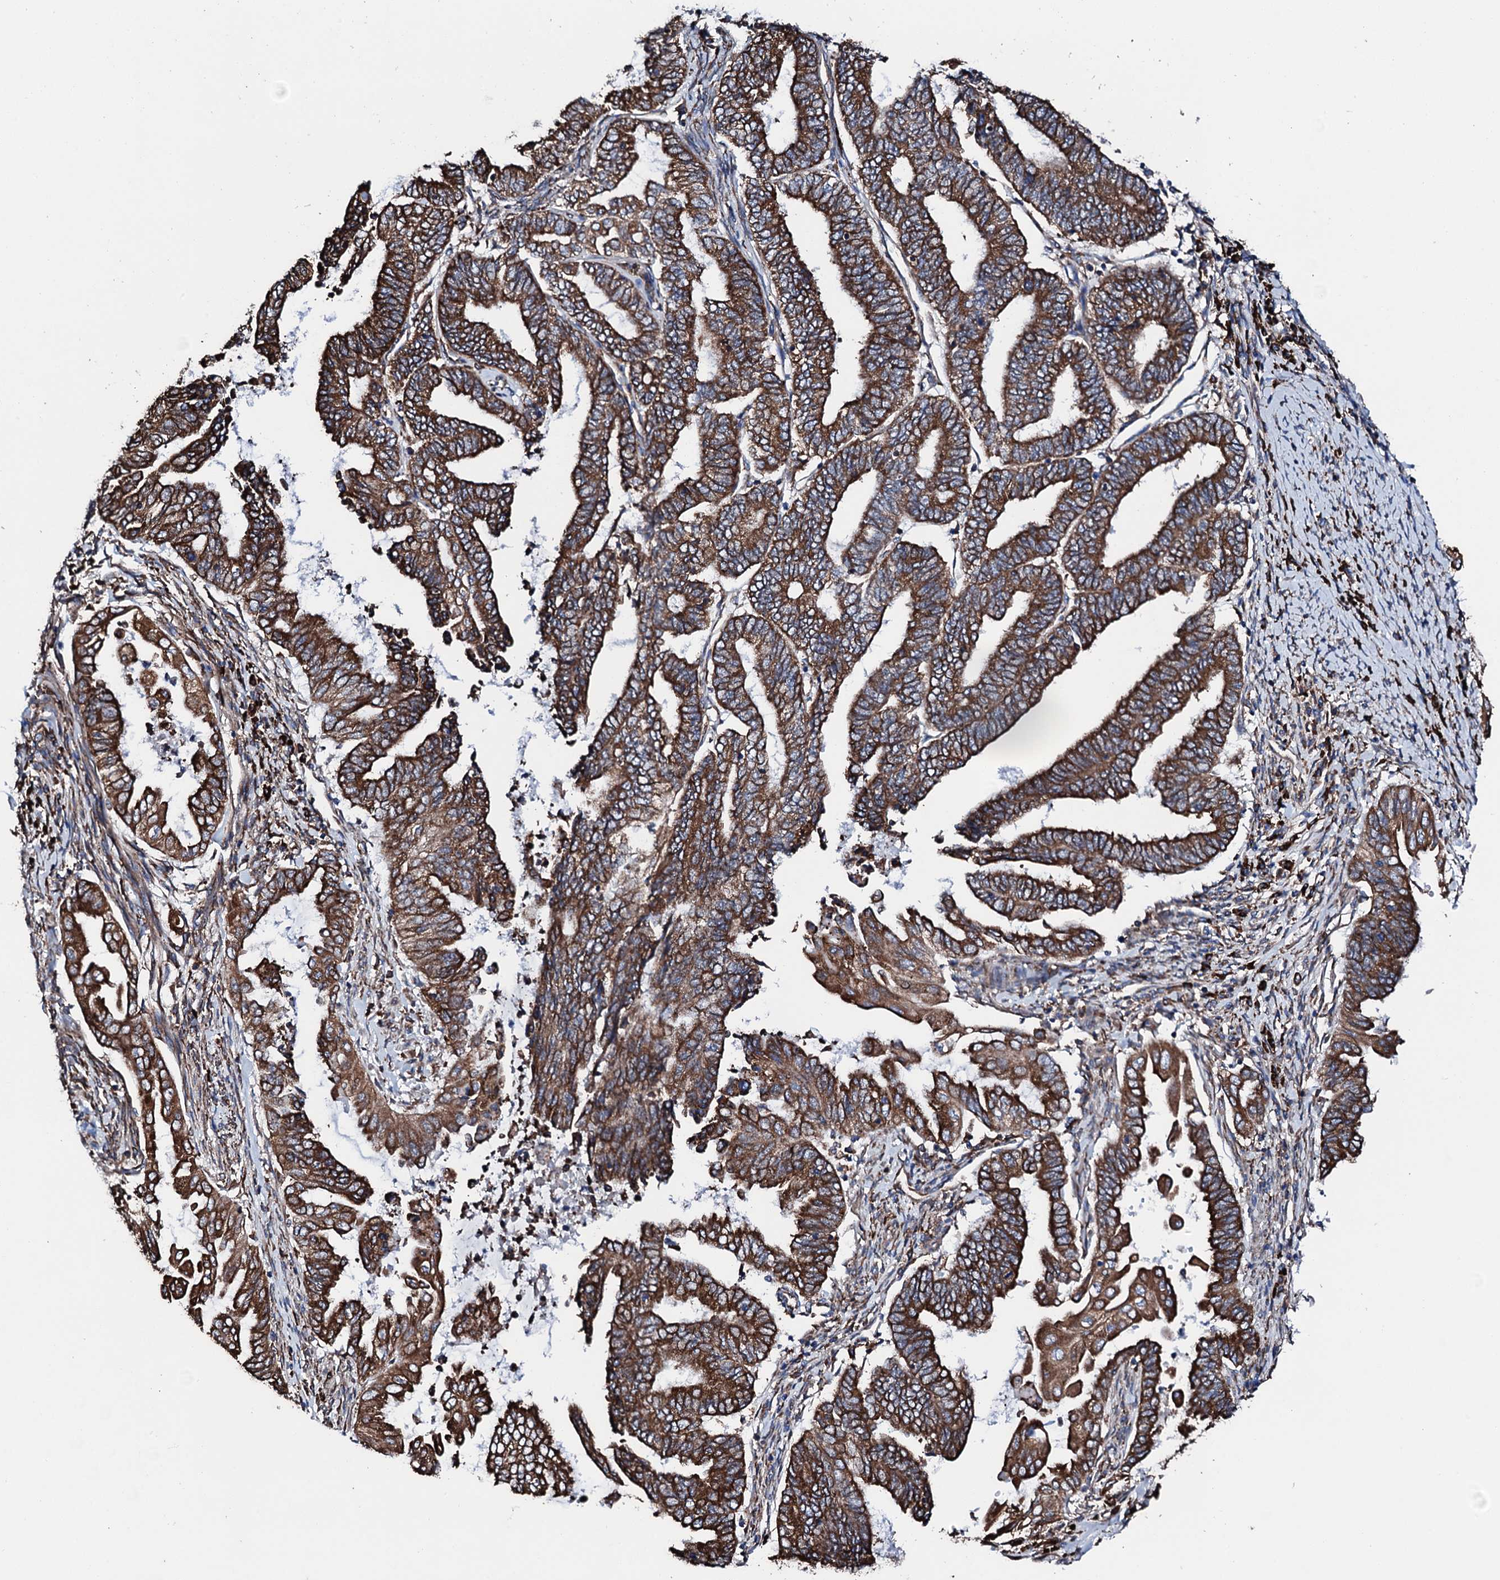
{"staining": {"intensity": "strong", "quantity": ">75%", "location": "cytoplasmic/membranous"}, "tissue": "endometrial cancer", "cell_type": "Tumor cells", "image_type": "cancer", "snomed": [{"axis": "morphology", "description": "Adenocarcinoma, NOS"}, {"axis": "topography", "description": "Uterus"}, {"axis": "topography", "description": "Endometrium"}], "caption": "Adenocarcinoma (endometrial) stained for a protein demonstrates strong cytoplasmic/membranous positivity in tumor cells. (brown staining indicates protein expression, while blue staining denotes nuclei).", "gene": "AMDHD1", "patient": {"sex": "female", "age": 70}}